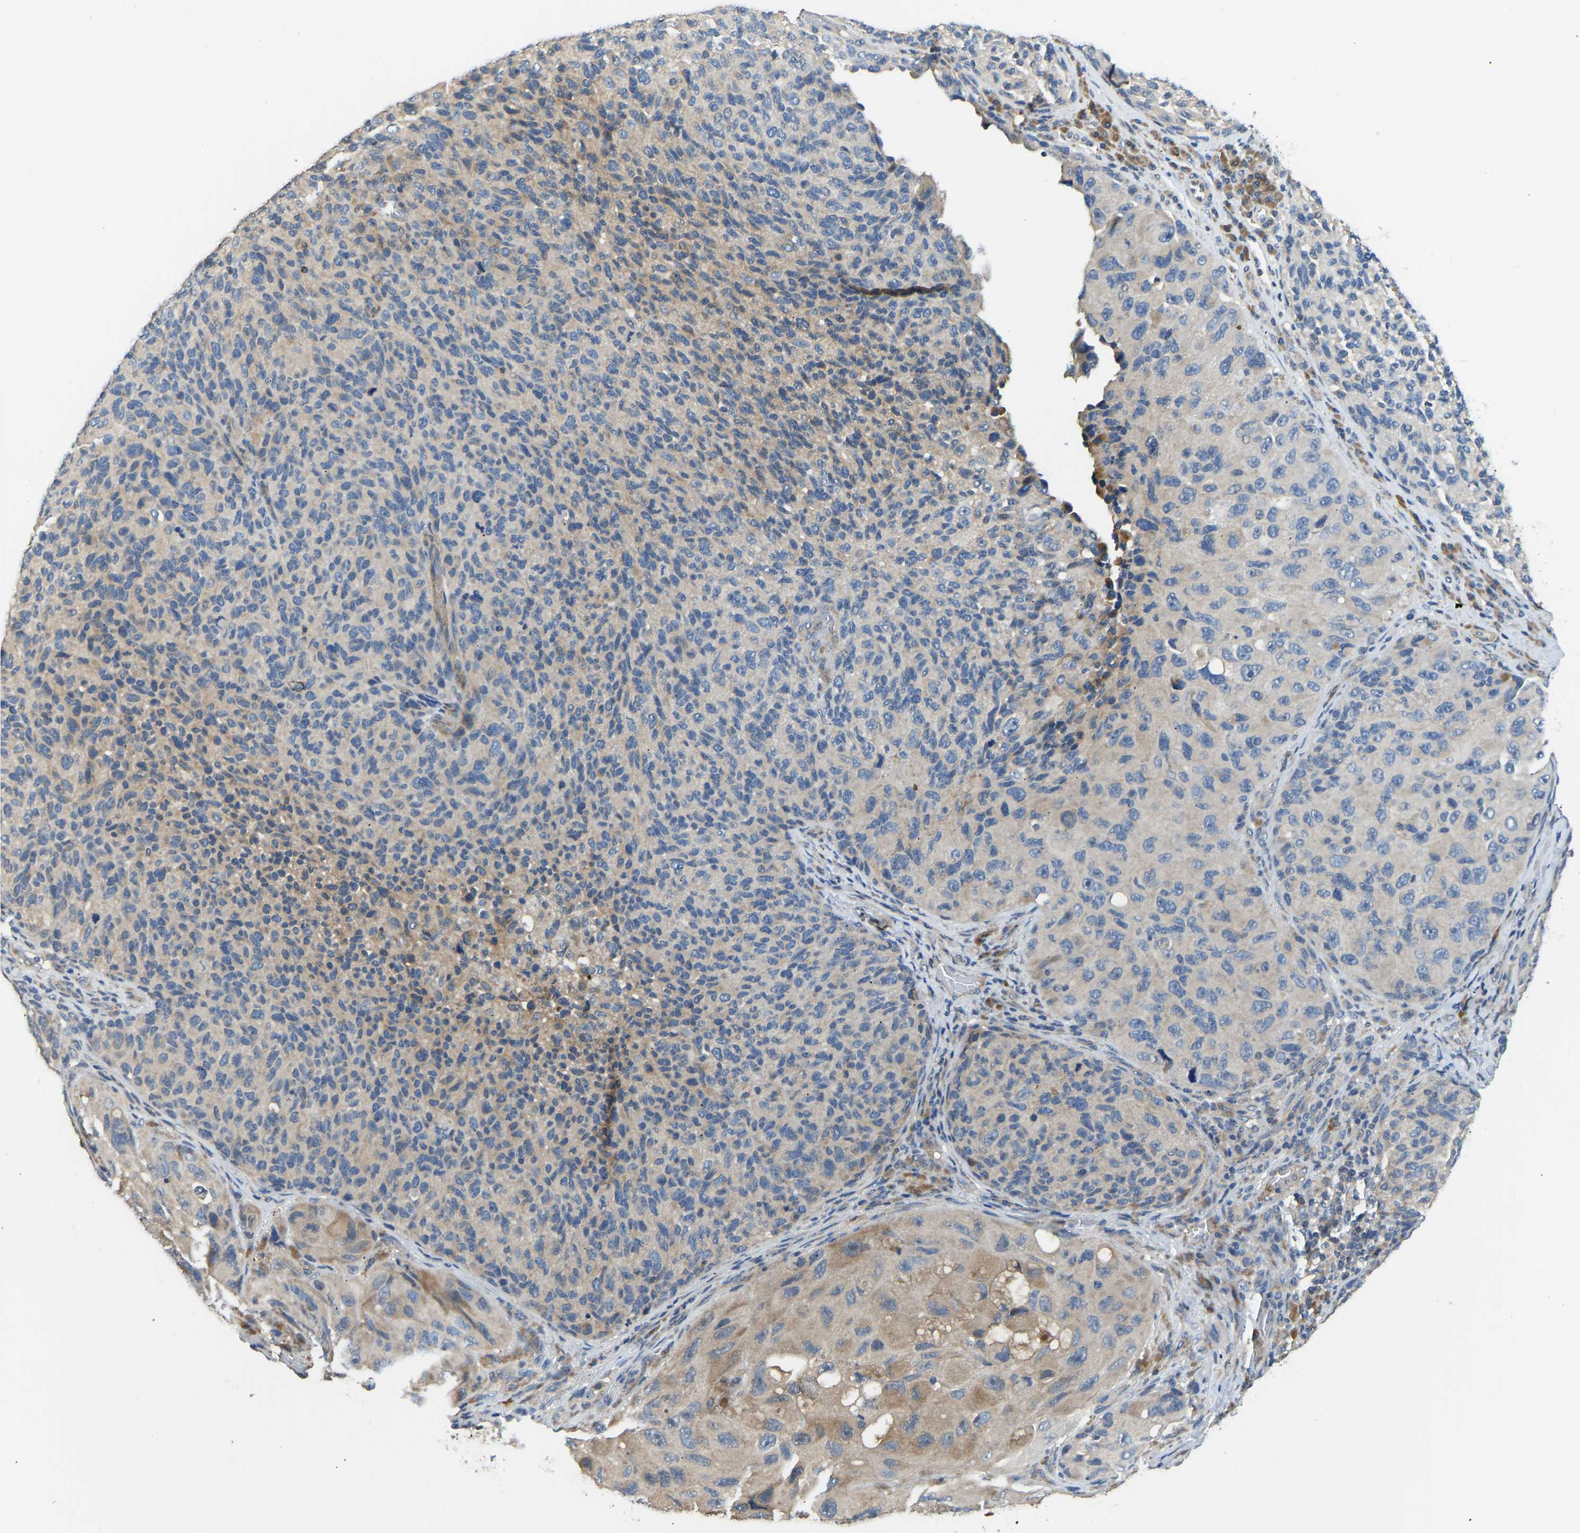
{"staining": {"intensity": "weak", "quantity": "<25%", "location": "cytoplasmic/membranous"}, "tissue": "melanoma", "cell_type": "Tumor cells", "image_type": "cancer", "snomed": [{"axis": "morphology", "description": "Malignant melanoma, NOS"}, {"axis": "topography", "description": "Skin"}], "caption": "High magnification brightfield microscopy of malignant melanoma stained with DAB (3,3'-diaminobenzidine) (brown) and counterstained with hematoxylin (blue): tumor cells show no significant positivity.", "gene": "RBP1", "patient": {"sex": "female", "age": 73}}